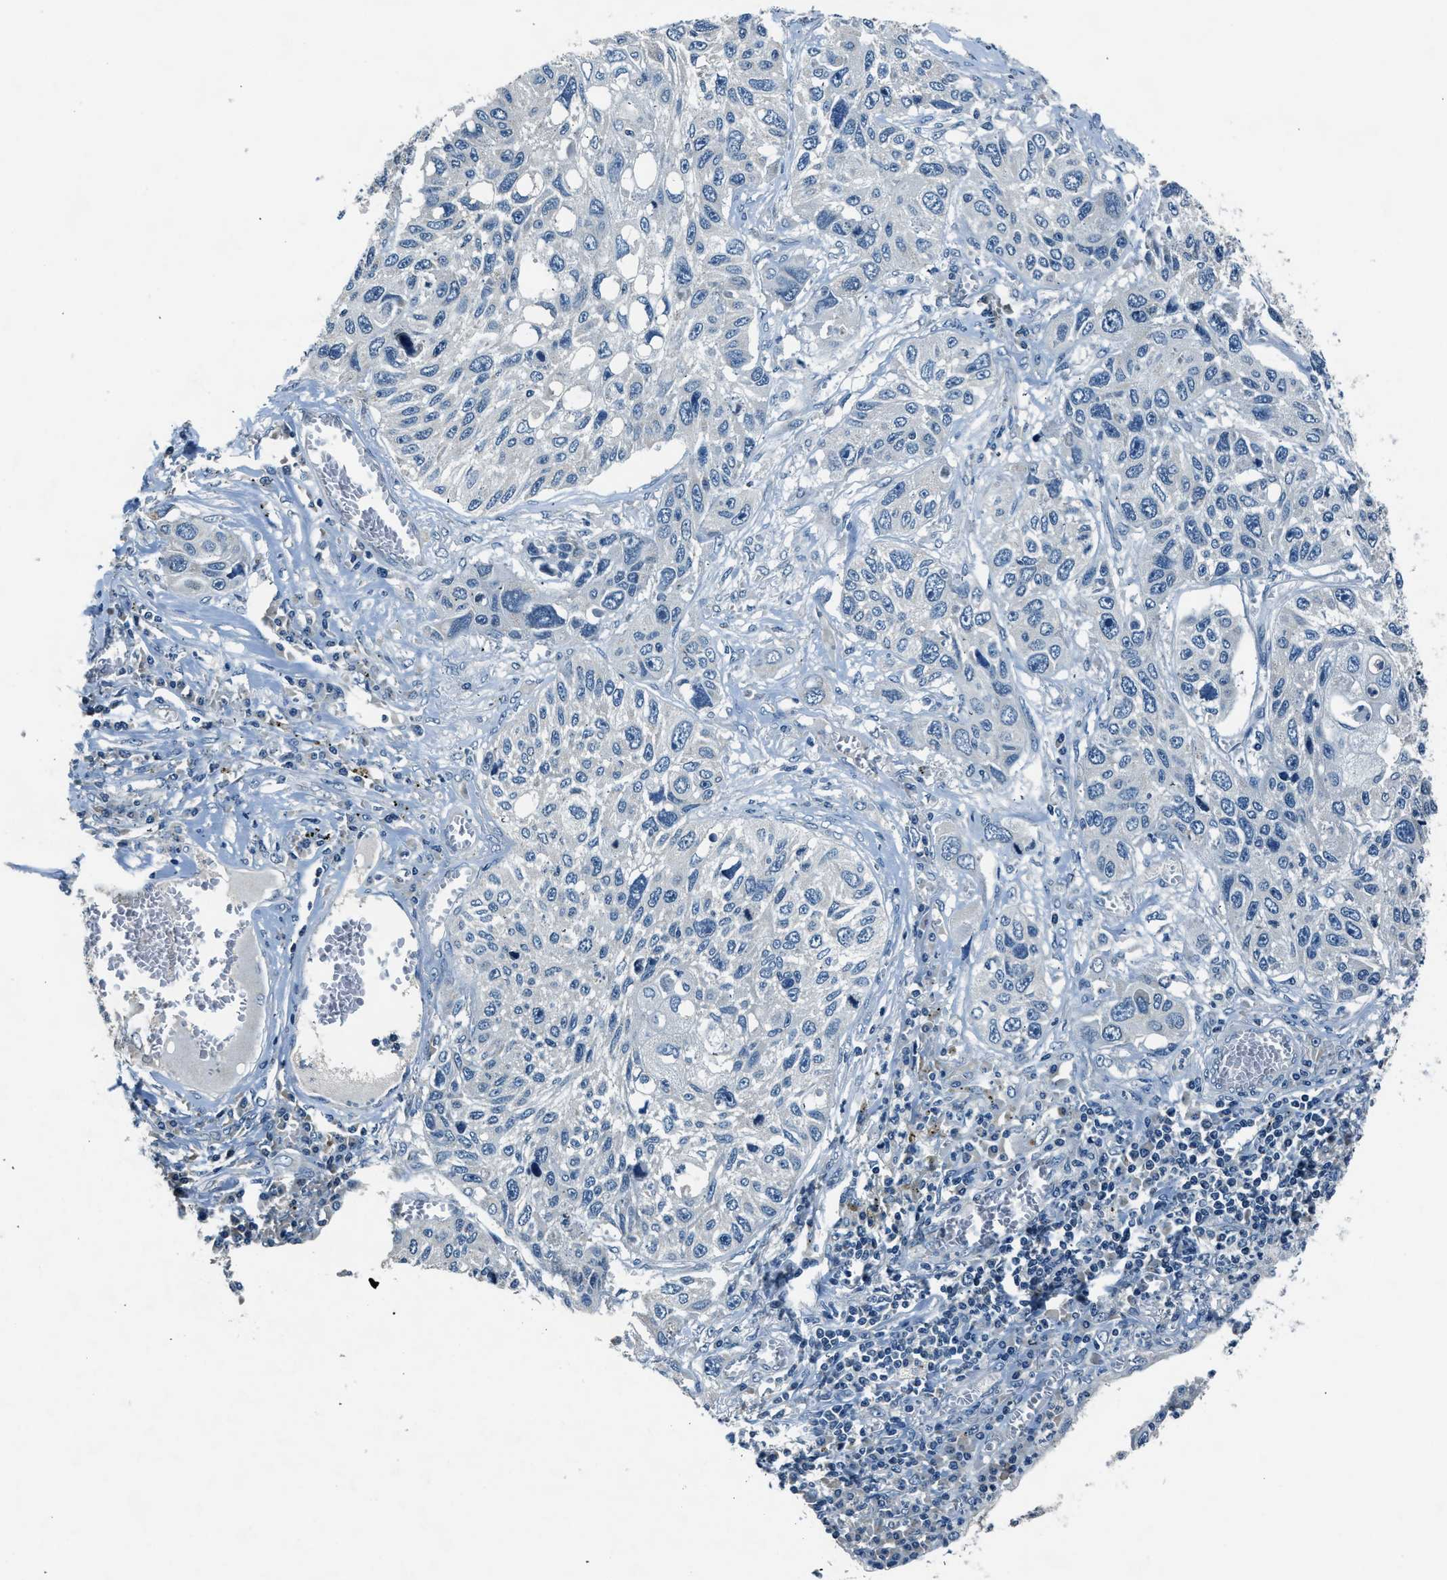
{"staining": {"intensity": "negative", "quantity": "none", "location": "none"}, "tissue": "lung cancer", "cell_type": "Tumor cells", "image_type": "cancer", "snomed": [{"axis": "morphology", "description": "Squamous cell carcinoma, NOS"}, {"axis": "topography", "description": "Lung"}], "caption": "This histopathology image is of squamous cell carcinoma (lung) stained with IHC to label a protein in brown with the nuclei are counter-stained blue. There is no expression in tumor cells.", "gene": "NME8", "patient": {"sex": "male", "age": 71}}